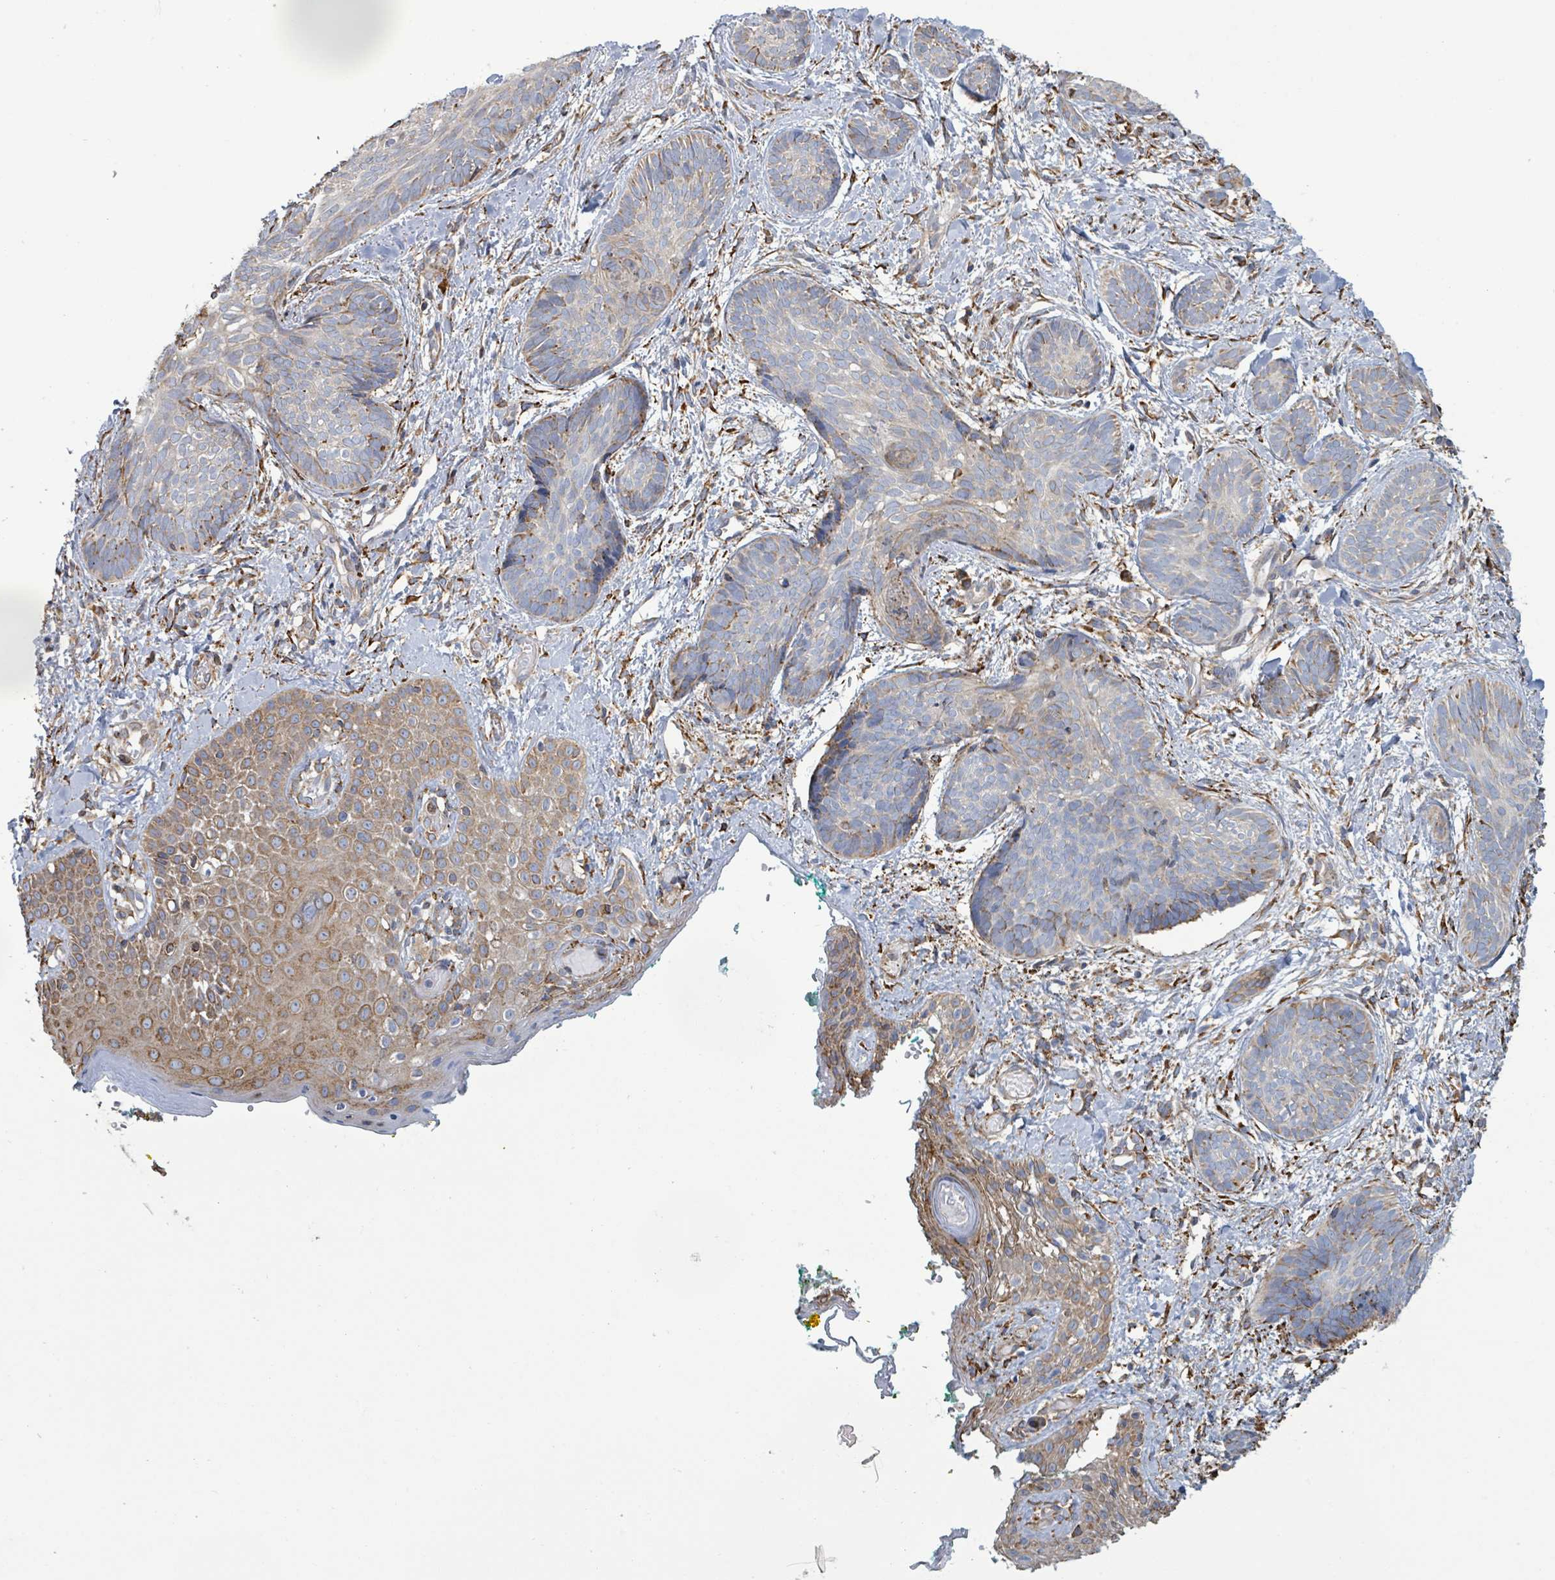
{"staining": {"intensity": "moderate", "quantity": "<25%", "location": "cytoplasmic/membranous"}, "tissue": "skin cancer", "cell_type": "Tumor cells", "image_type": "cancer", "snomed": [{"axis": "morphology", "description": "Basal cell carcinoma"}, {"axis": "topography", "description": "Skin"}], "caption": "DAB immunohistochemical staining of human skin cancer (basal cell carcinoma) shows moderate cytoplasmic/membranous protein positivity in about <25% of tumor cells.", "gene": "RFPL4A", "patient": {"sex": "female", "age": 81}}